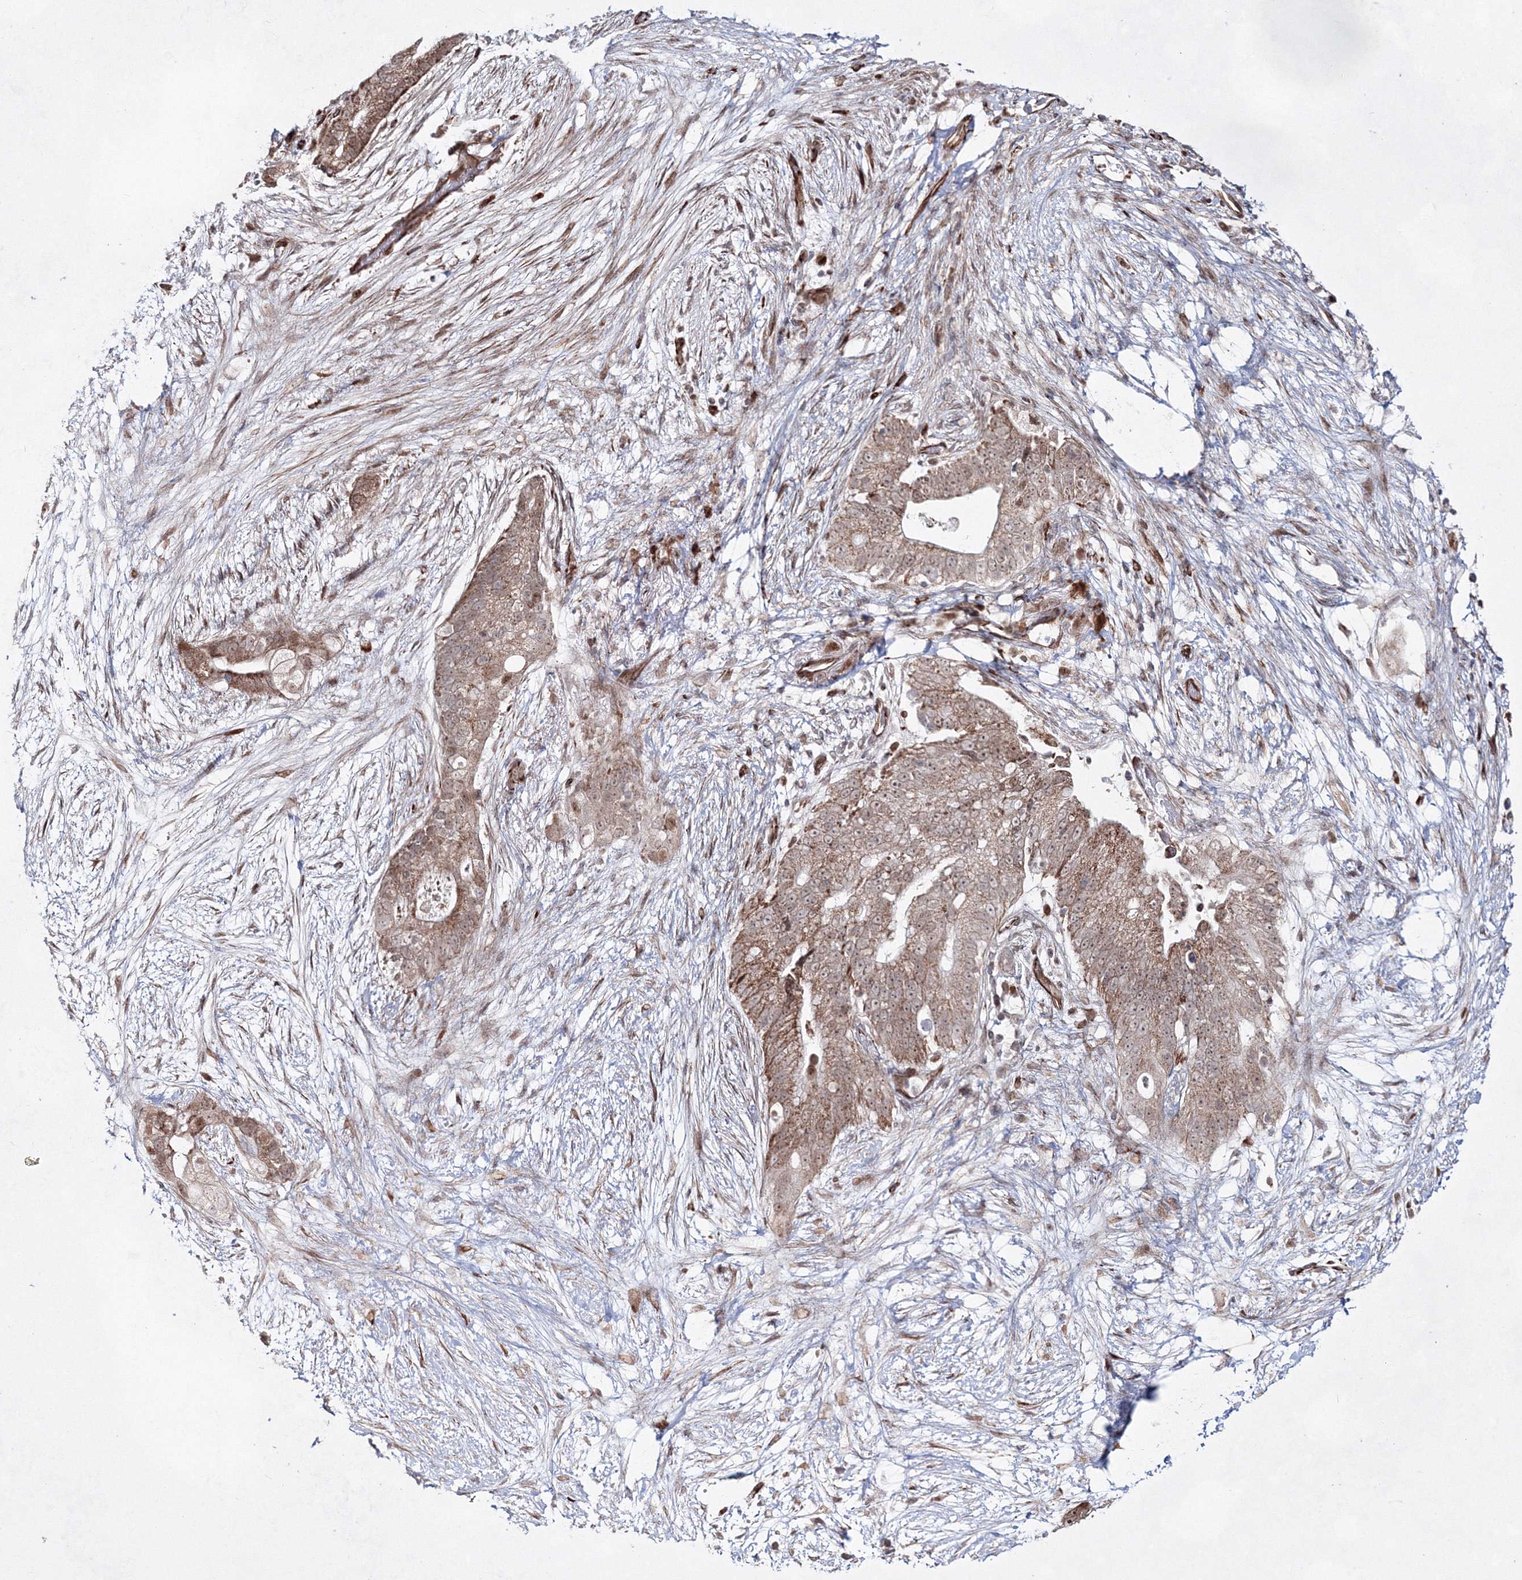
{"staining": {"intensity": "moderate", "quantity": ">75%", "location": "cytoplasmic/membranous,nuclear"}, "tissue": "pancreatic cancer", "cell_type": "Tumor cells", "image_type": "cancer", "snomed": [{"axis": "morphology", "description": "Adenocarcinoma, NOS"}, {"axis": "topography", "description": "Pancreas"}], "caption": "IHC micrograph of neoplastic tissue: adenocarcinoma (pancreatic) stained using immunohistochemistry (IHC) shows medium levels of moderate protein expression localized specifically in the cytoplasmic/membranous and nuclear of tumor cells, appearing as a cytoplasmic/membranous and nuclear brown color.", "gene": "SNIP1", "patient": {"sex": "male", "age": 53}}